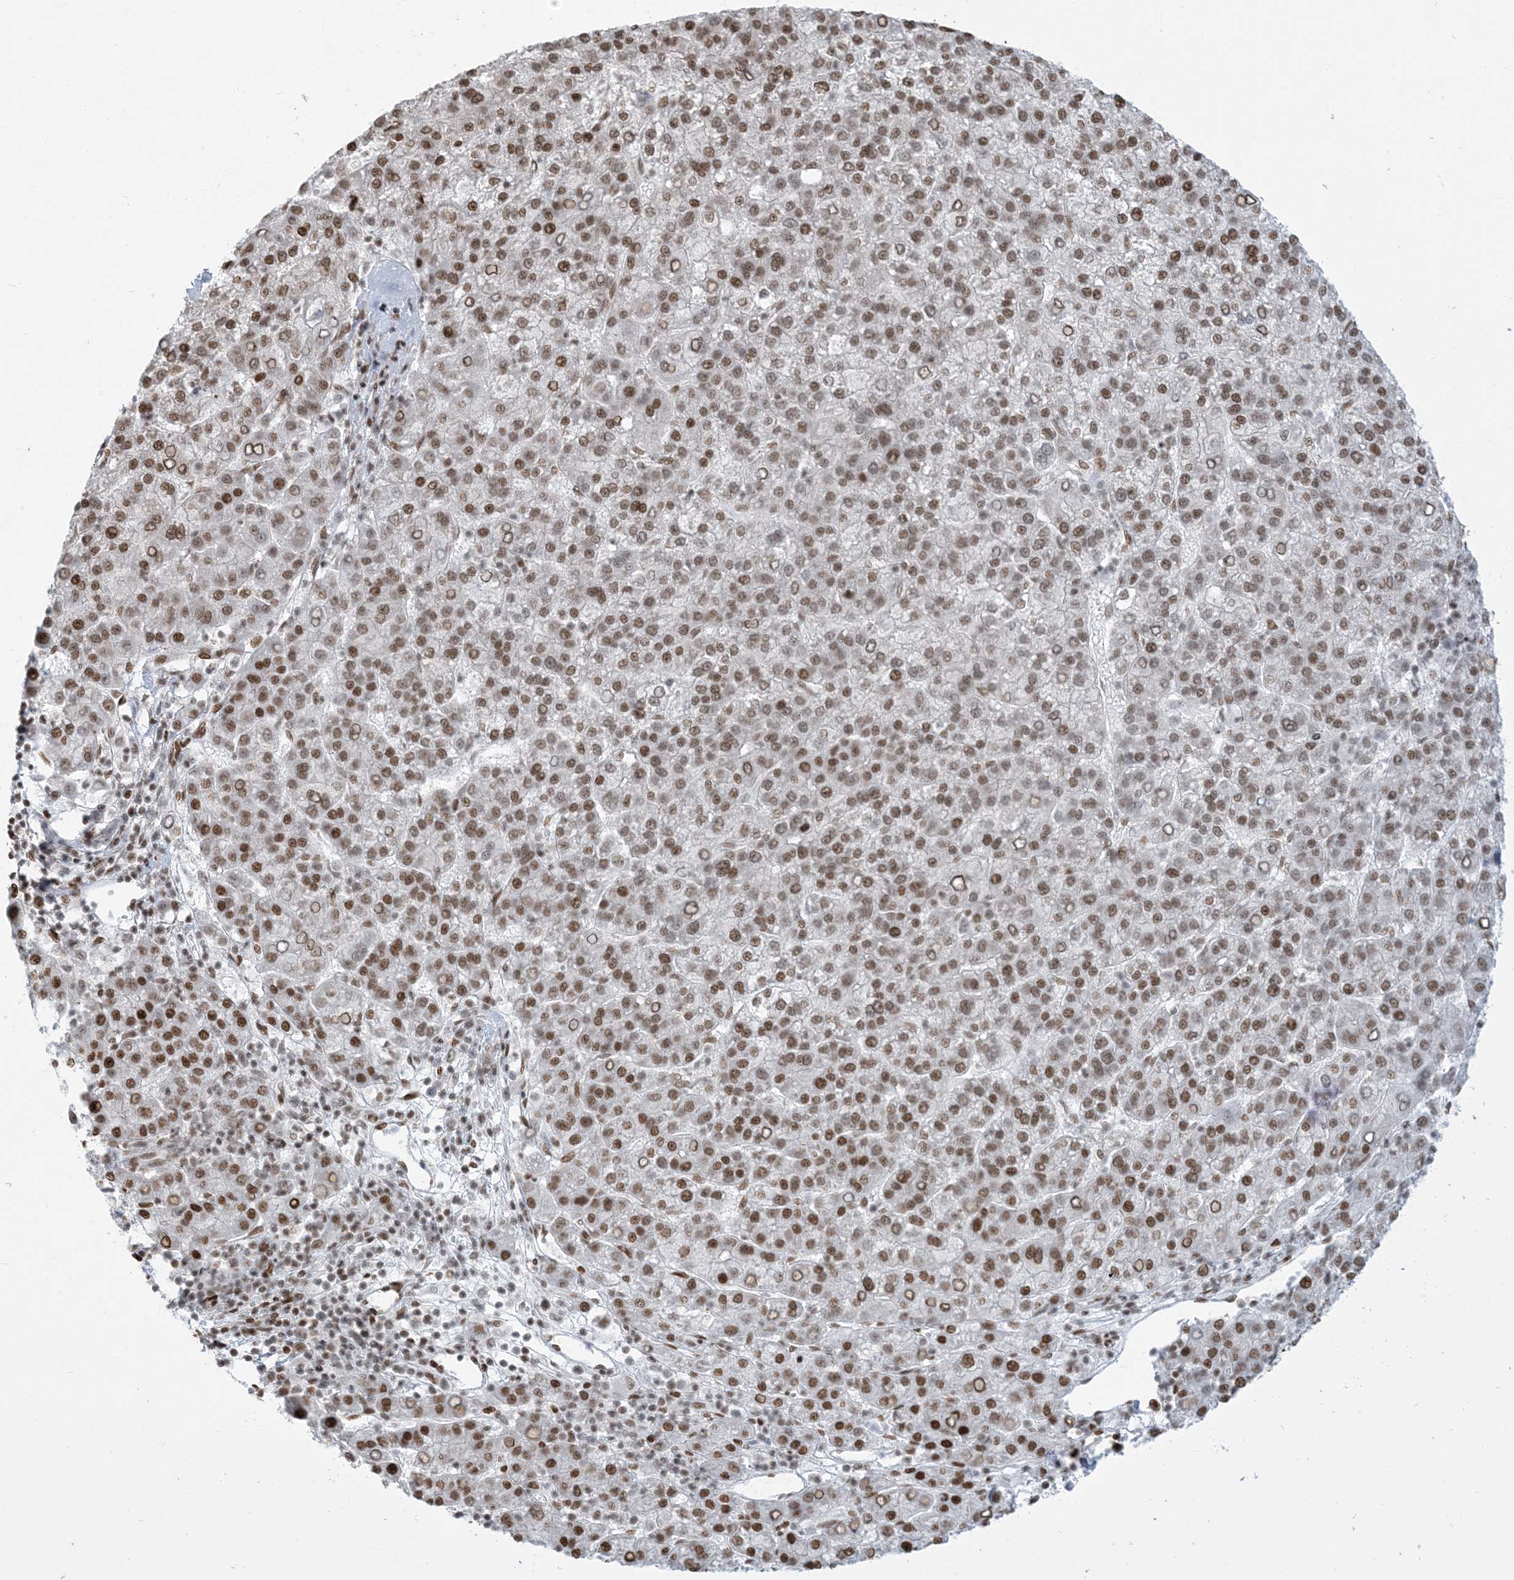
{"staining": {"intensity": "moderate", "quantity": ">75%", "location": "nuclear"}, "tissue": "liver cancer", "cell_type": "Tumor cells", "image_type": "cancer", "snomed": [{"axis": "morphology", "description": "Carcinoma, Hepatocellular, NOS"}, {"axis": "topography", "description": "Liver"}], "caption": "A brown stain highlights moderate nuclear expression of a protein in human hepatocellular carcinoma (liver) tumor cells.", "gene": "STAG1", "patient": {"sex": "female", "age": 58}}